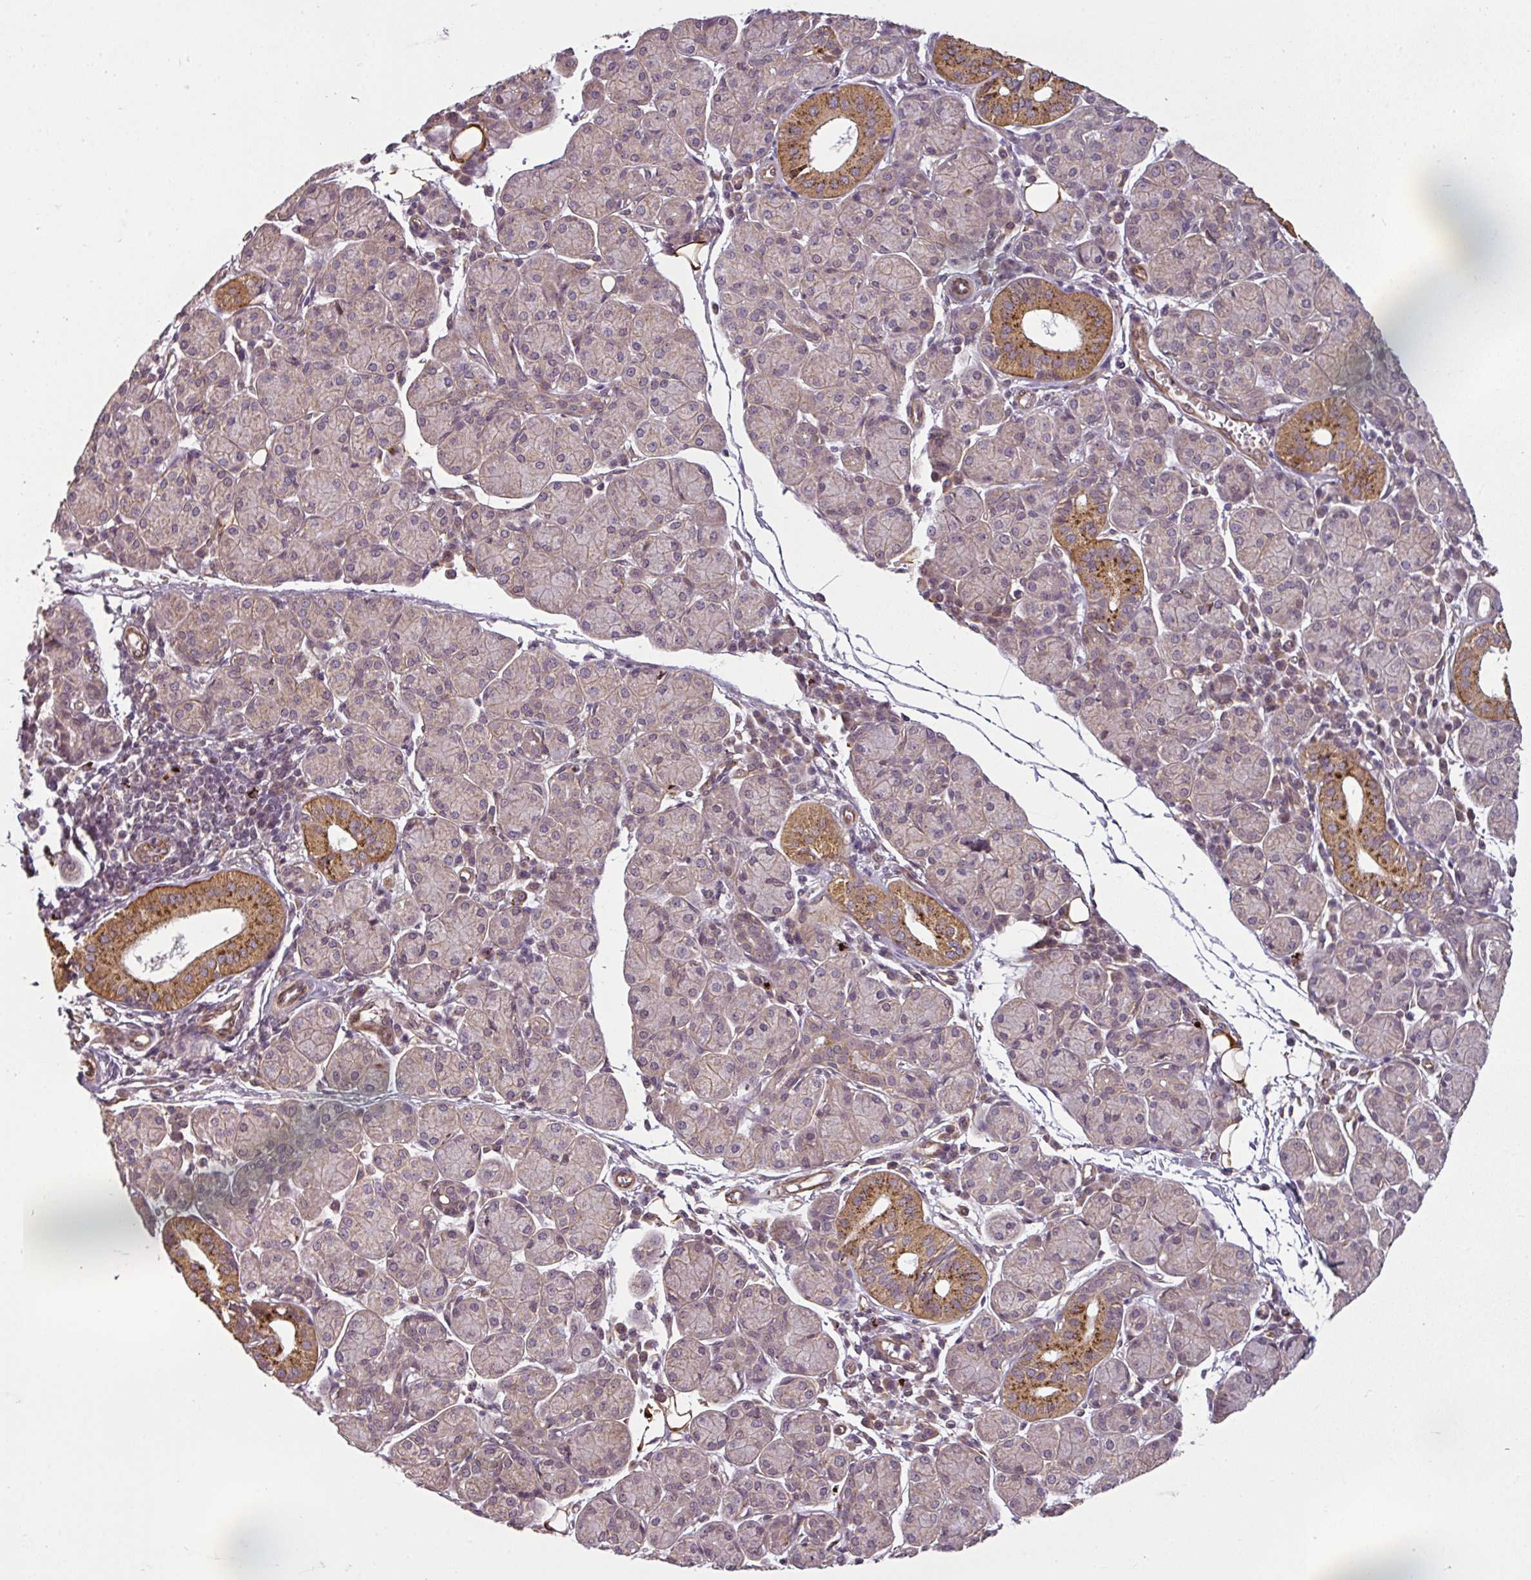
{"staining": {"intensity": "moderate", "quantity": "<25%", "location": "cytoplasmic/membranous"}, "tissue": "salivary gland", "cell_type": "Glandular cells", "image_type": "normal", "snomed": [{"axis": "morphology", "description": "Normal tissue, NOS"}, {"axis": "morphology", "description": "Inflammation, NOS"}, {"axis": "topography", "description": "Lymph node"}, {"axis": "topography", "description": "Salivary gland"}], "caption": "This micrograph reveals unremarkable salivary gland stained with immunohistochemistry (IHC) to label a protein in brown. The cytoplasmic/membranous of glandular cells show moderate positivity for the protein. Nuclei are counter-stained blue.", "gene": "DIMT1", "patient": {"sex": "male", "age": 3}}